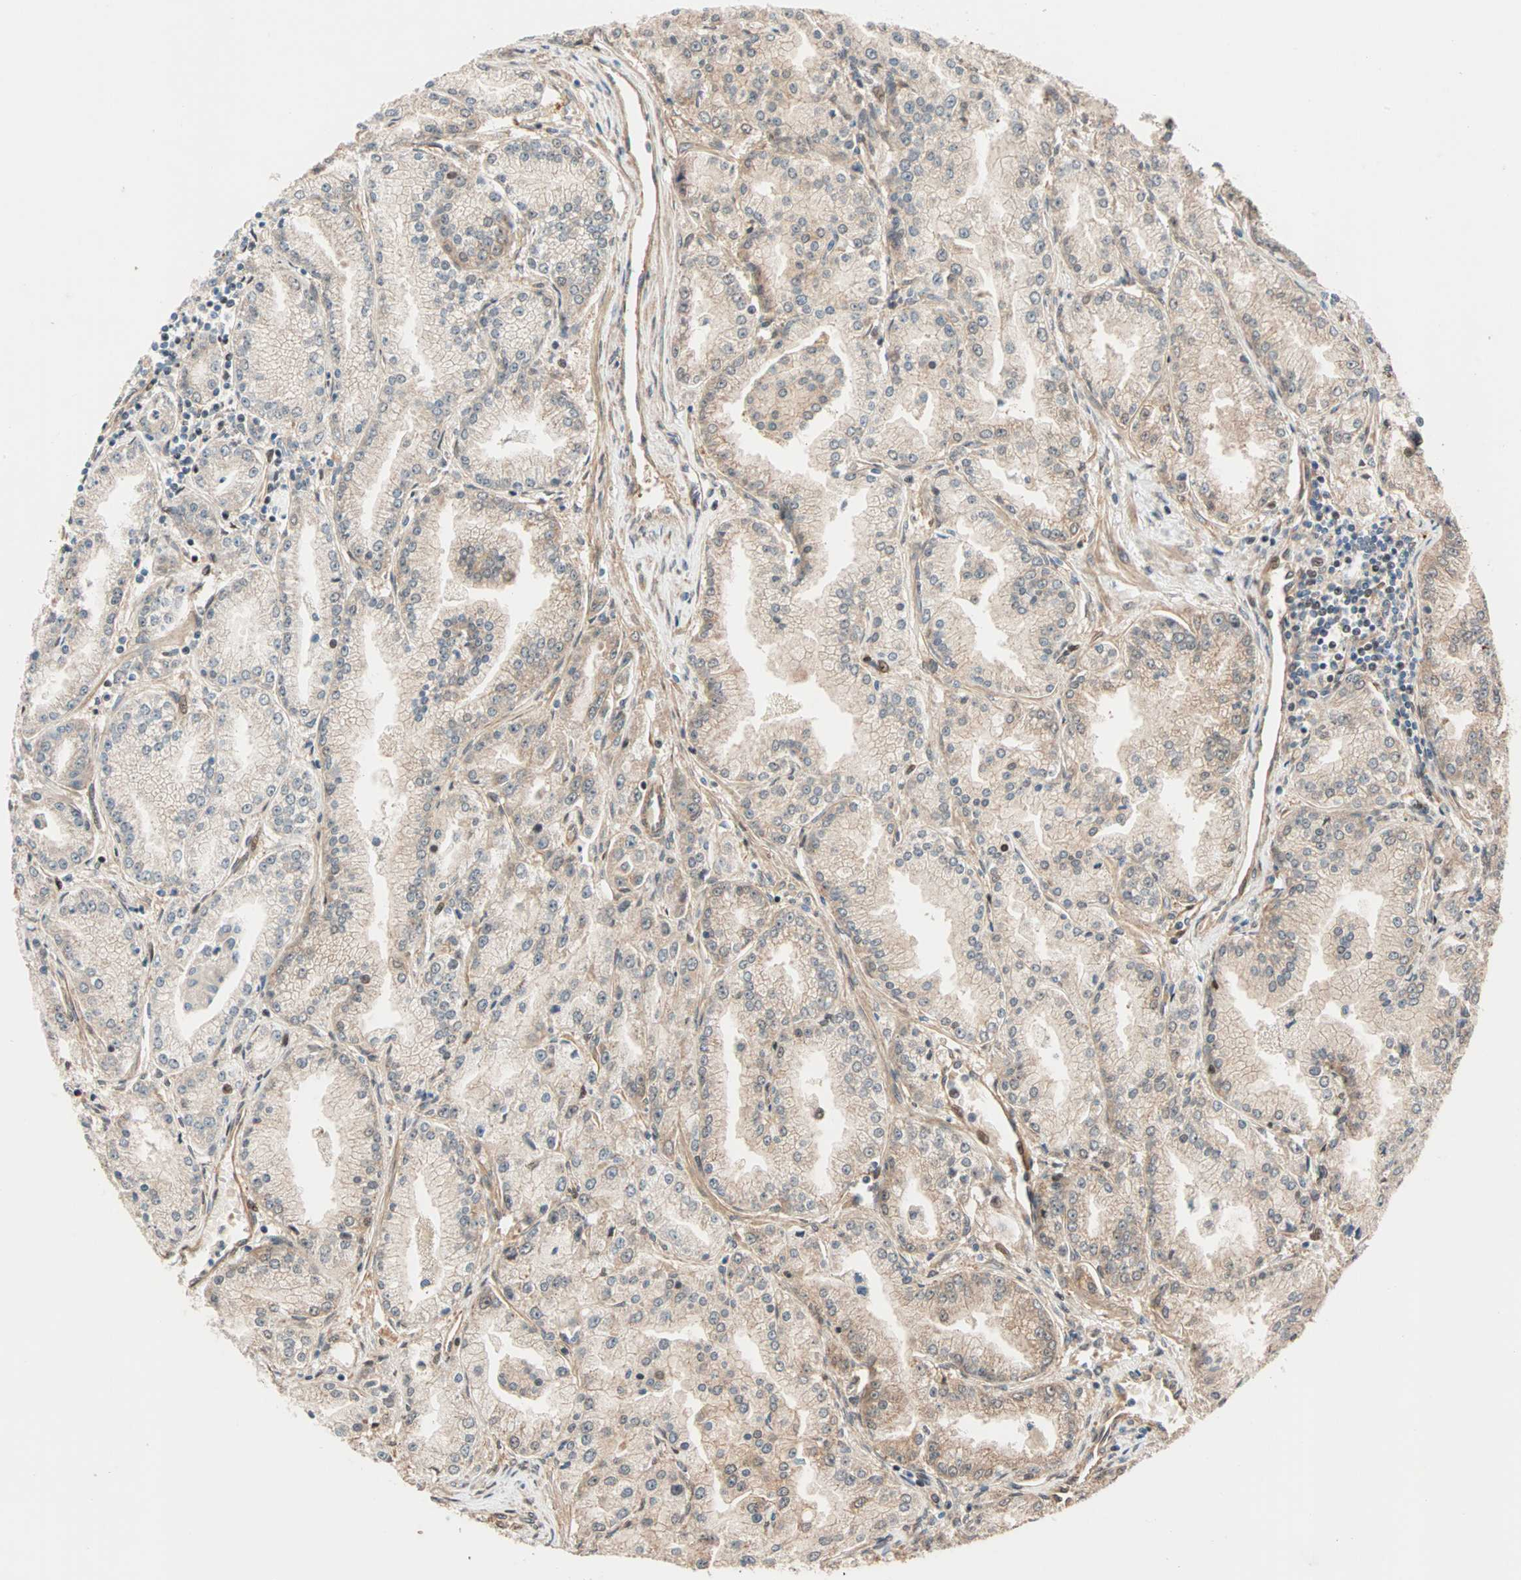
{"staining": {"intensity": "weak", "quantity": ">75%", "location": "cytoplasmic/membranous"}, "tissue": "prostate cancer", "cell_type": "Tumor cells", "image_type": "cancer", "snomed": [{"axis": "morphology", "description": "Adenocarcinoma, High grade"}, {"axis": "topography", "description": "Prostate"}], "caption": "This histopathology image displays prostate cancer (adenocarcinoma (high-grade)) stained with immunohistochemistry to label a protein in brown. The cytoplasmic/membranous of tumor cells show weak positivity for the protein. Nuclei are counter-stained blue.", "gene": "HECW1", "patient": {"sex": "male", "age": 61}}